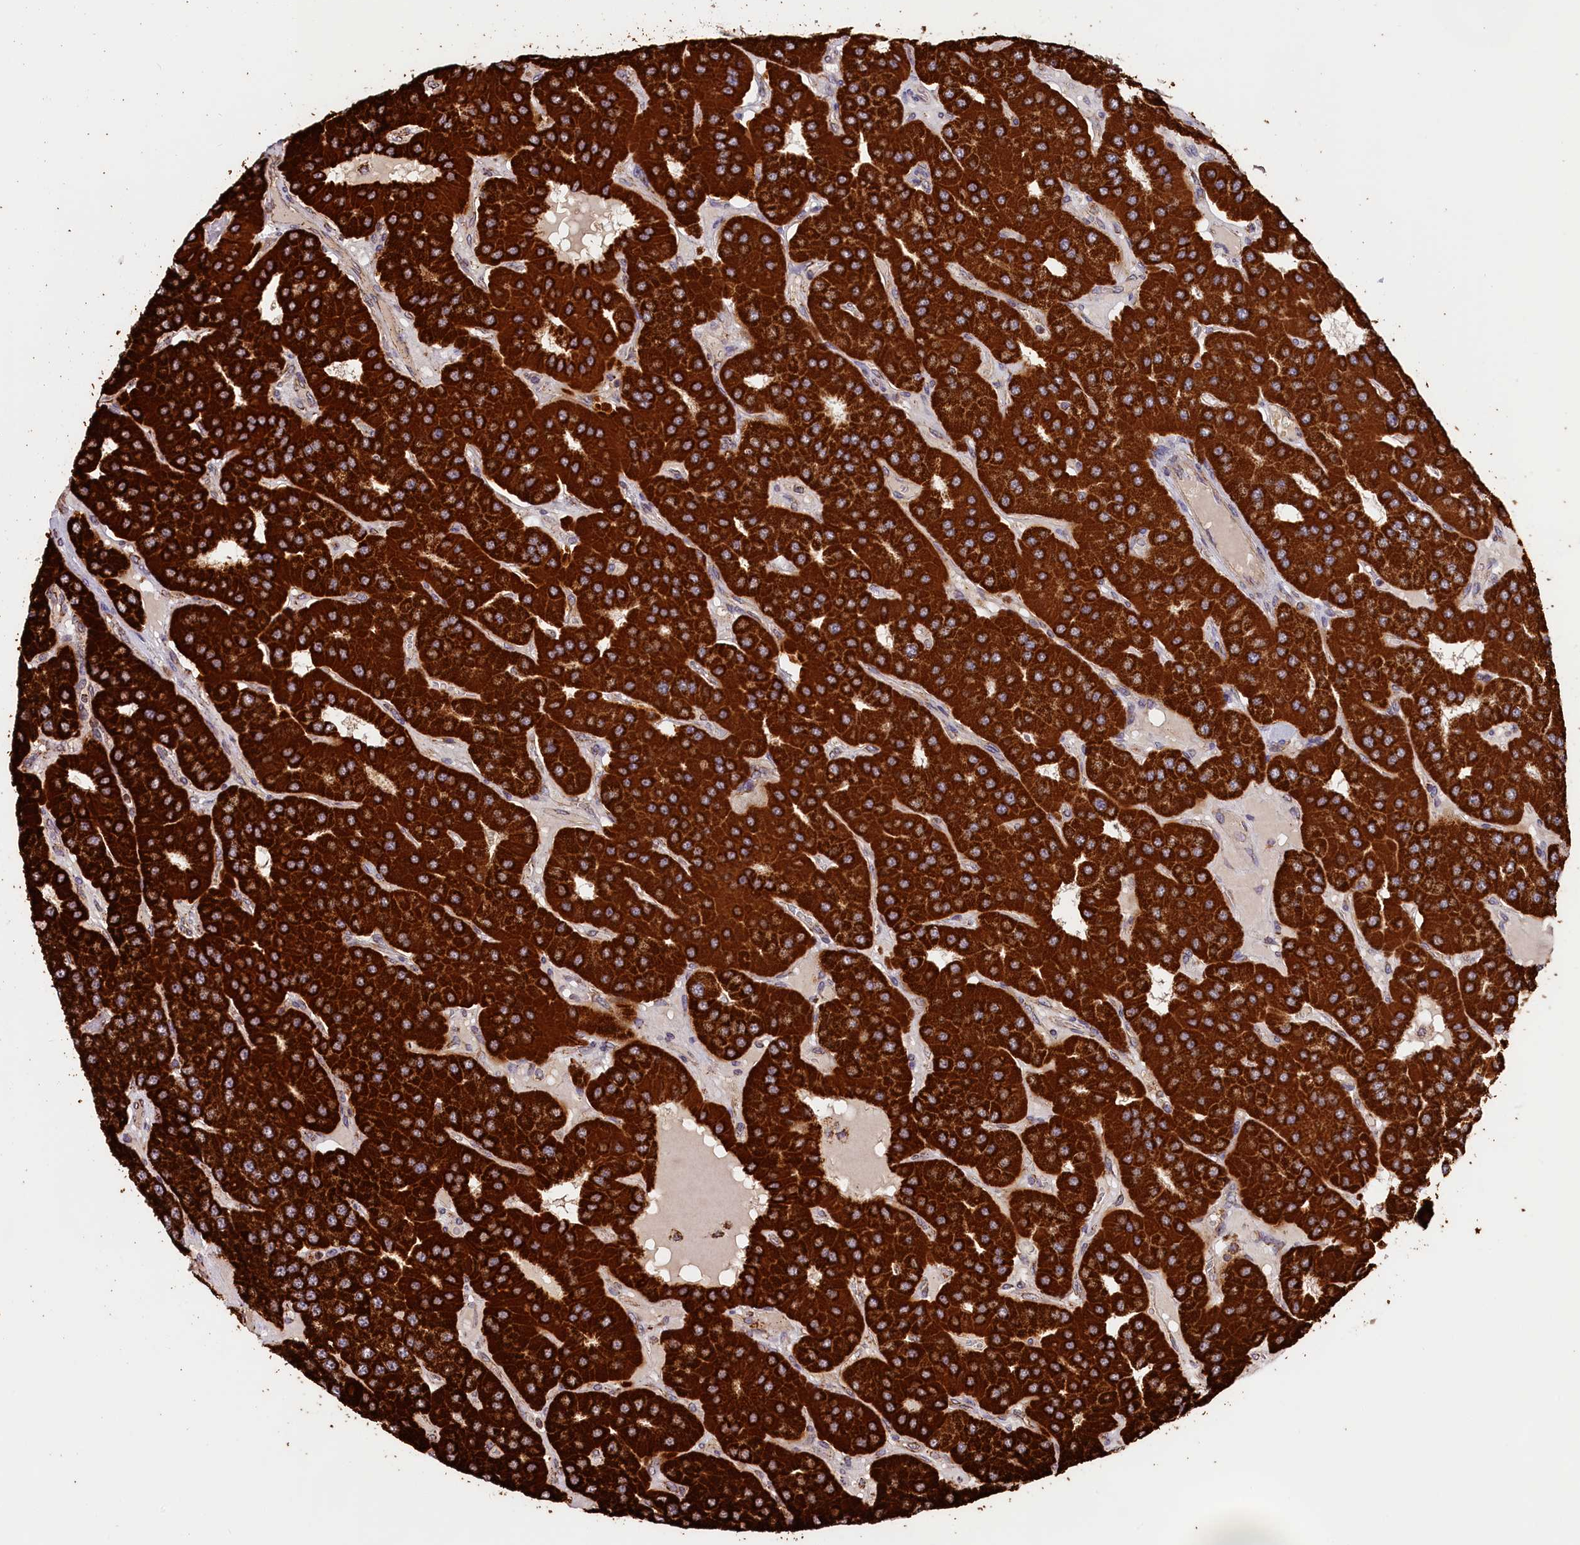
{"staining": {"intensity": "strong", "quantity": ">75%", "location": "cytoplasmic/membranous"}, "tissue": "parathyroid gland", "cell_type": "Glandular cells", "image_type": "normal", "snomed": [{"axis": "morphology", "description": "Normal tissue, NOS"}, {"axis": "morphology", "description": "Adenoma, NOS"}, {"axis": "topography", "description": "Parathyroid gland"}], "caption": "IHC photomicrograph of benign parathyroid gland stained for a protein (brown), which reveals high levels of strong cytoplasmic/membranous expression in about >75% of glandular cells.", "gene": "MACROD1", "patient": {"sex": "female", "age": 86}}